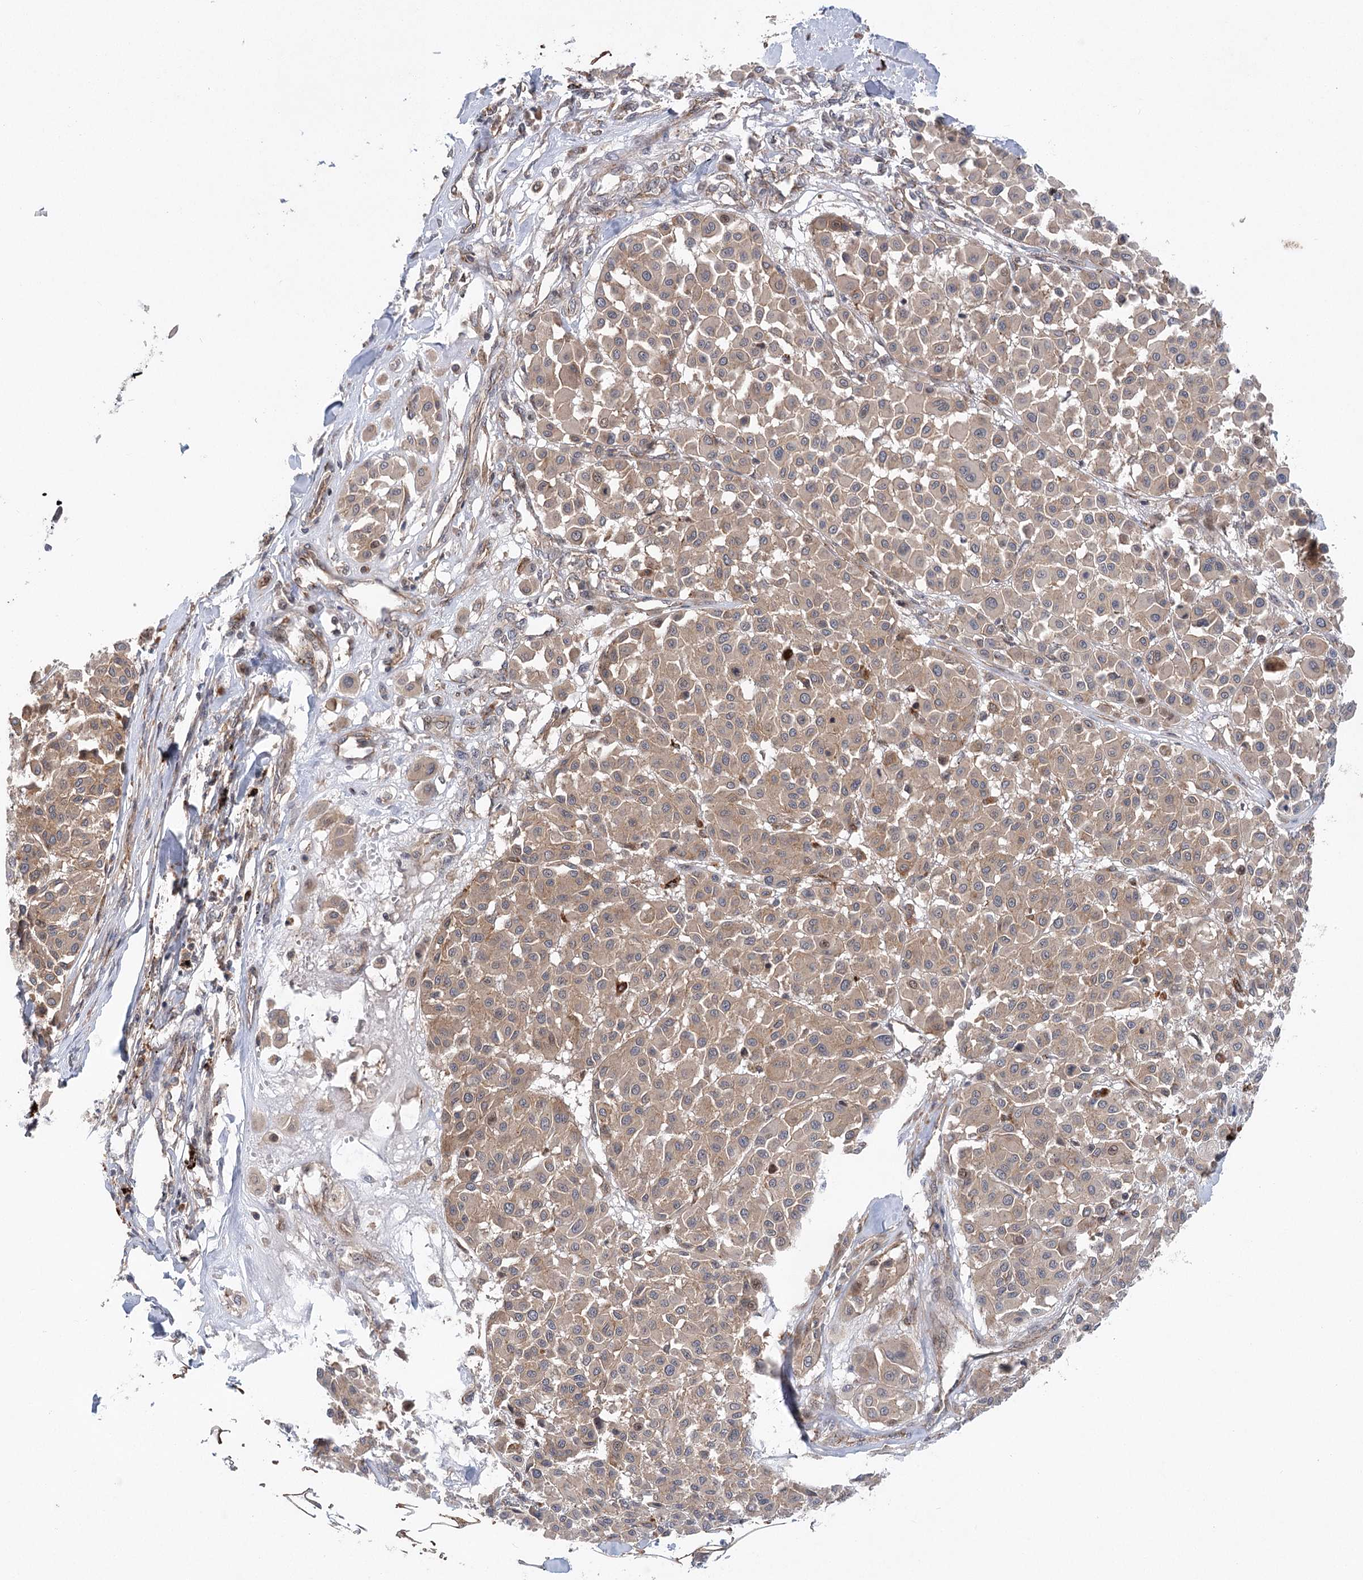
{"staining": {"intensity": "weak", "quantity": "25%-75%", "location": "cytoplasmic/membranous"}, "tissue": "melanoma", "cell_type": "Tumor cells", "image_type": "cancer", "snomed": [{"axis": "morphology", "description": "Malignant melanoma, Metastatic site"}, {"axis": "topography", "description": "Soft tissue"}], "caption": "Brown immunohistochemical staining in human melanoma exhibits weak cytoplasmic/membranous expression in about 25%-75% of tumor cells. The staining was performed using DAB (3,3'-diaminobenzidine), with brown indicating positive protein expression. Nuclei are stained blue with hematoxylin.", "gene": "METTL24", "patient": {"sex": "male", "age": 41}}